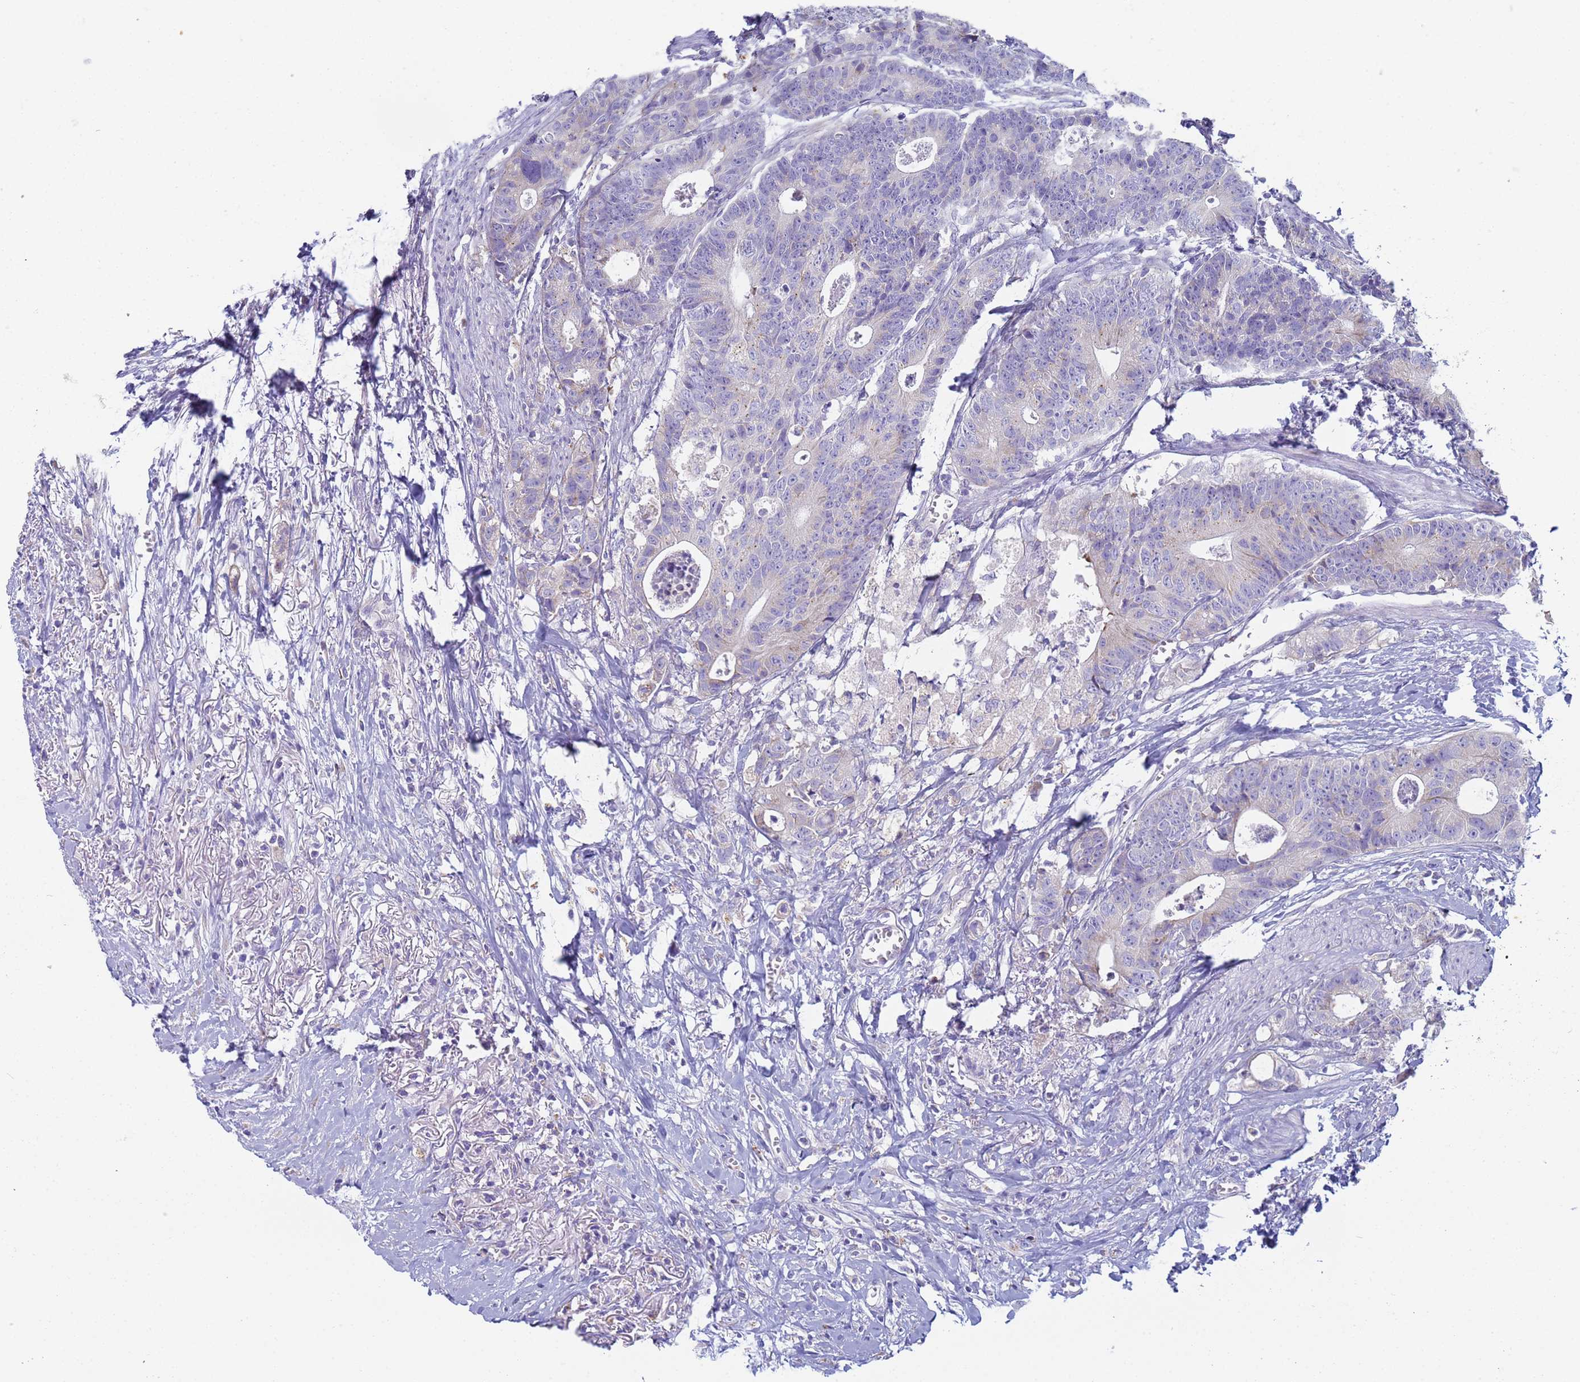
{"staining": {"intensity": "negative", "quantity": "none", "location": "none"}, "tissue": "colorectal cancer", "cell_type": "Tumor cells", "image_type": "cancer", "snomed": [{"axis": "morphology", "description": "Adenocarcinoma, NOS"}, {"axis": "topography", "description": "Colon"}], "caption": "Colorectal cancer stained for a protein using immunohistochemistry reveals no expression tumor cells.", "gene": "CR1", "patient": {"sex": "female", "age": 57}}